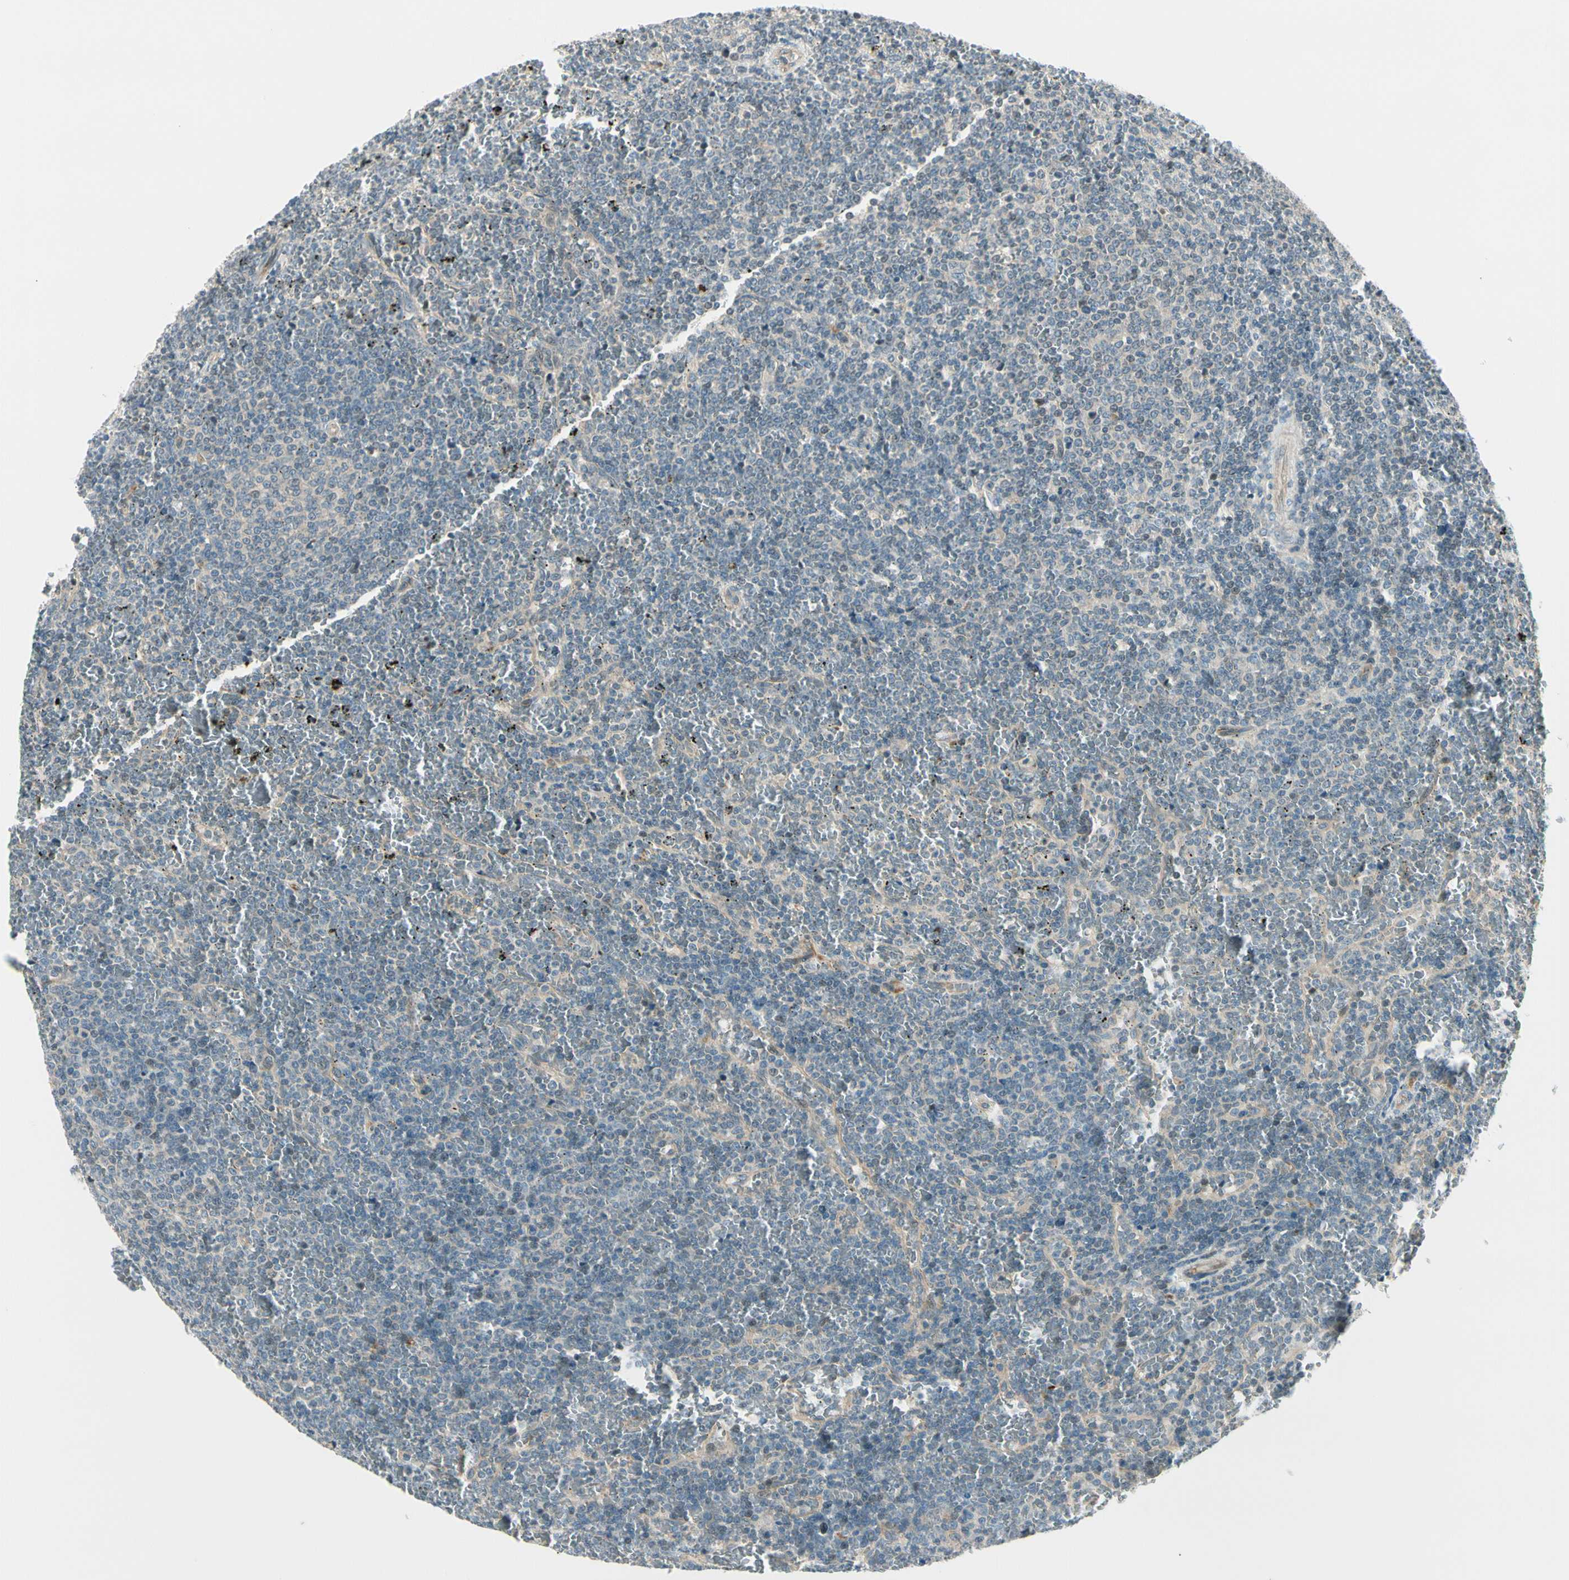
{"staining": {"intensity": "negative", "quantity": "none", "location": "none"}, "tissue": "lymphoma", "cell_type": "Tumor cells", "image_type": "cancer", "snomed": [{"axis": "morphology", "description": "Malignant lymphoma, non-Hodgkin's type, Low grade"}, {"axis": "topography", "description": "Spleen"}], "caption": "DAB immunohistochemical staining of malignant lymphoma, non-Hodgkin's type (low-grade) exhibits no significant positivity in tumor cells.", "gene": "SVBP", "patient": {"sex": "female", "age": 77}}